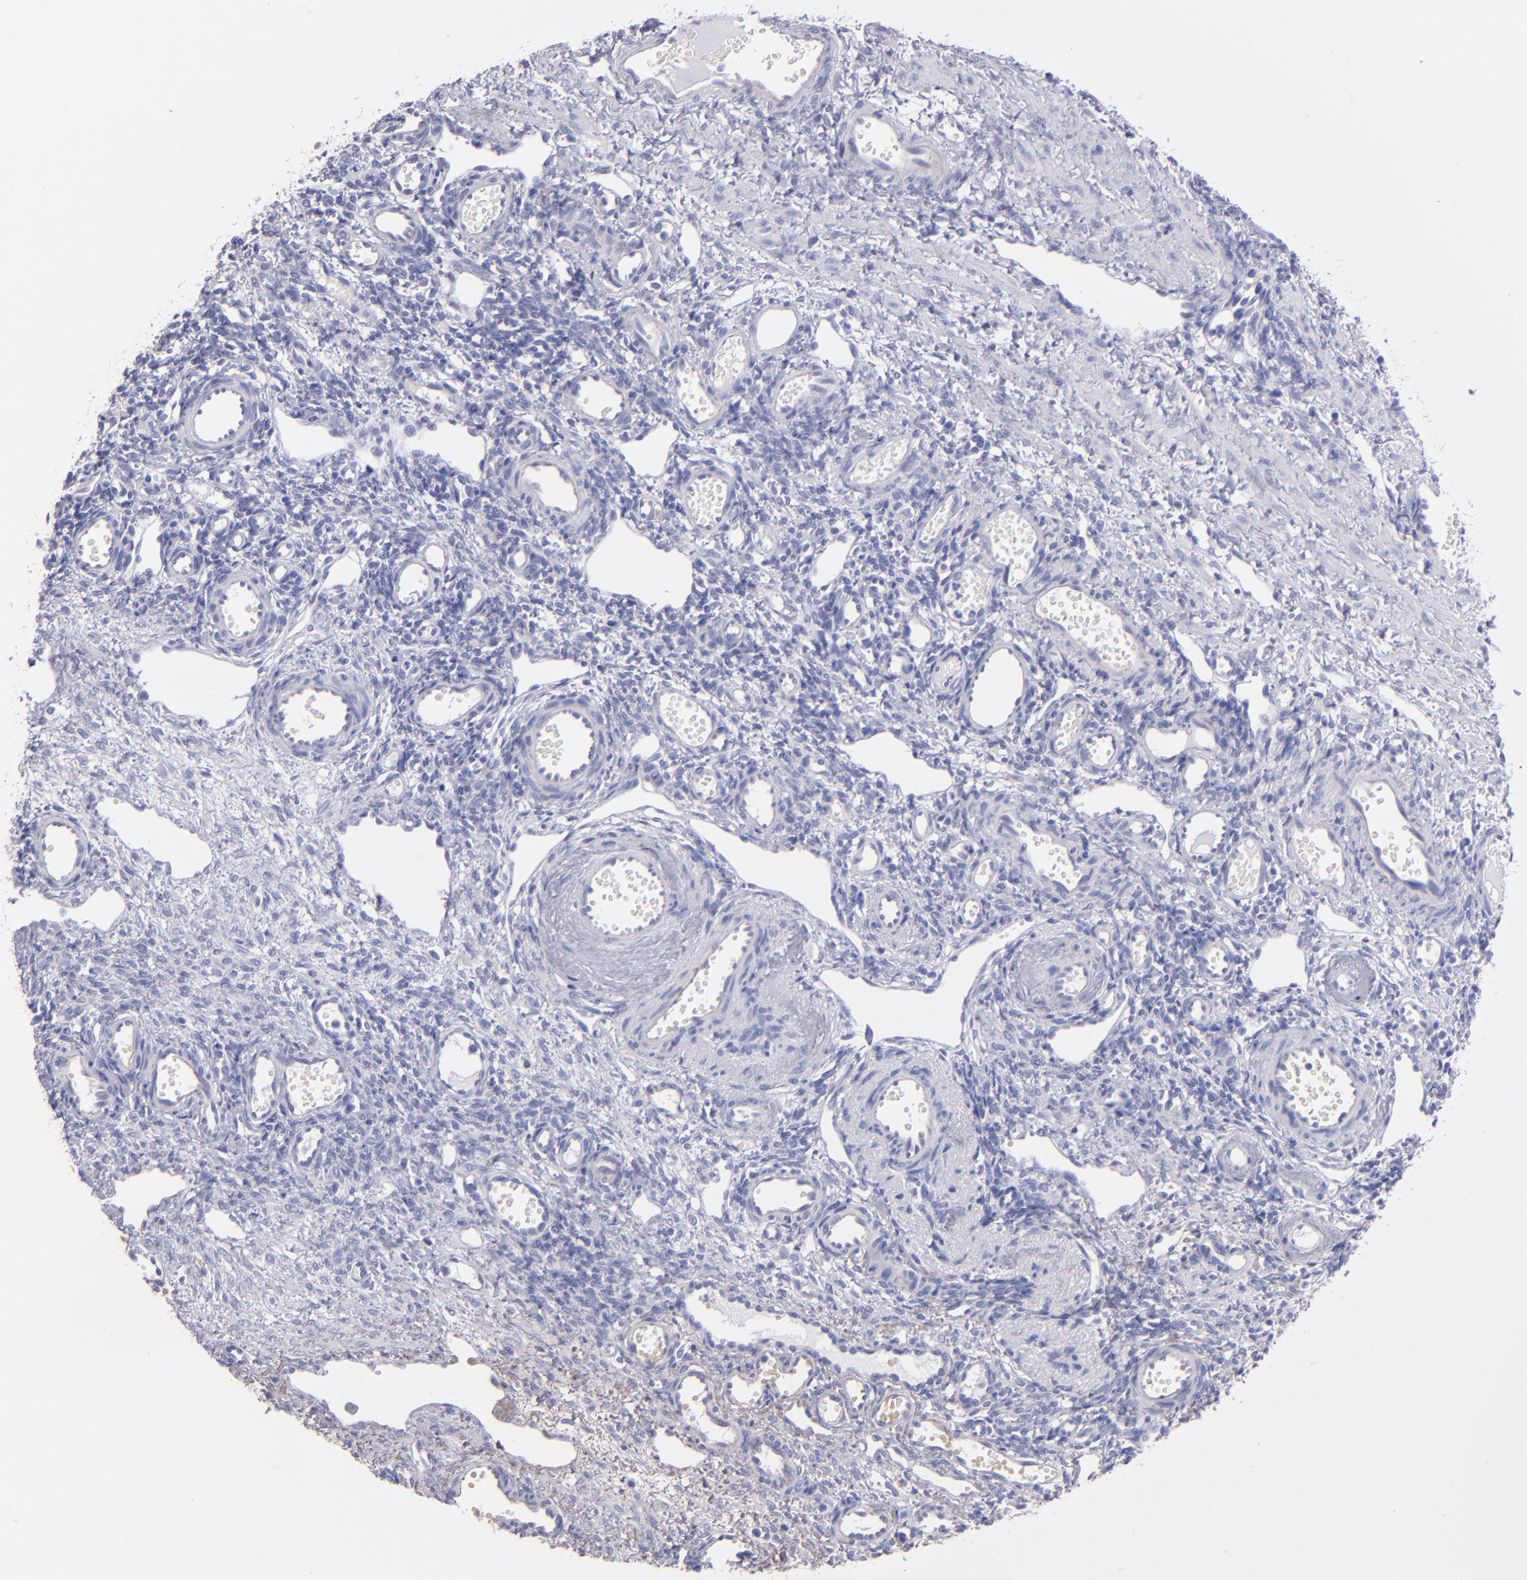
{"staining": {"intensity": "negative", "quantity": "none", "location": "none"}, "tissue": "ovary", "cell_type": "Follicle cells", "image_type": "normal", "snomed": [{"axis": "morphology", "description": "Normal tissue, NOS"}, {"axis": "topography", "description": "Ovary"}], "caption": "This is an immunohistochemistry photomicrograph of normal human ovary. There is no expression in follicle cells.", "gene": "TG", "patient": {"sex": "female", "age": 33}}